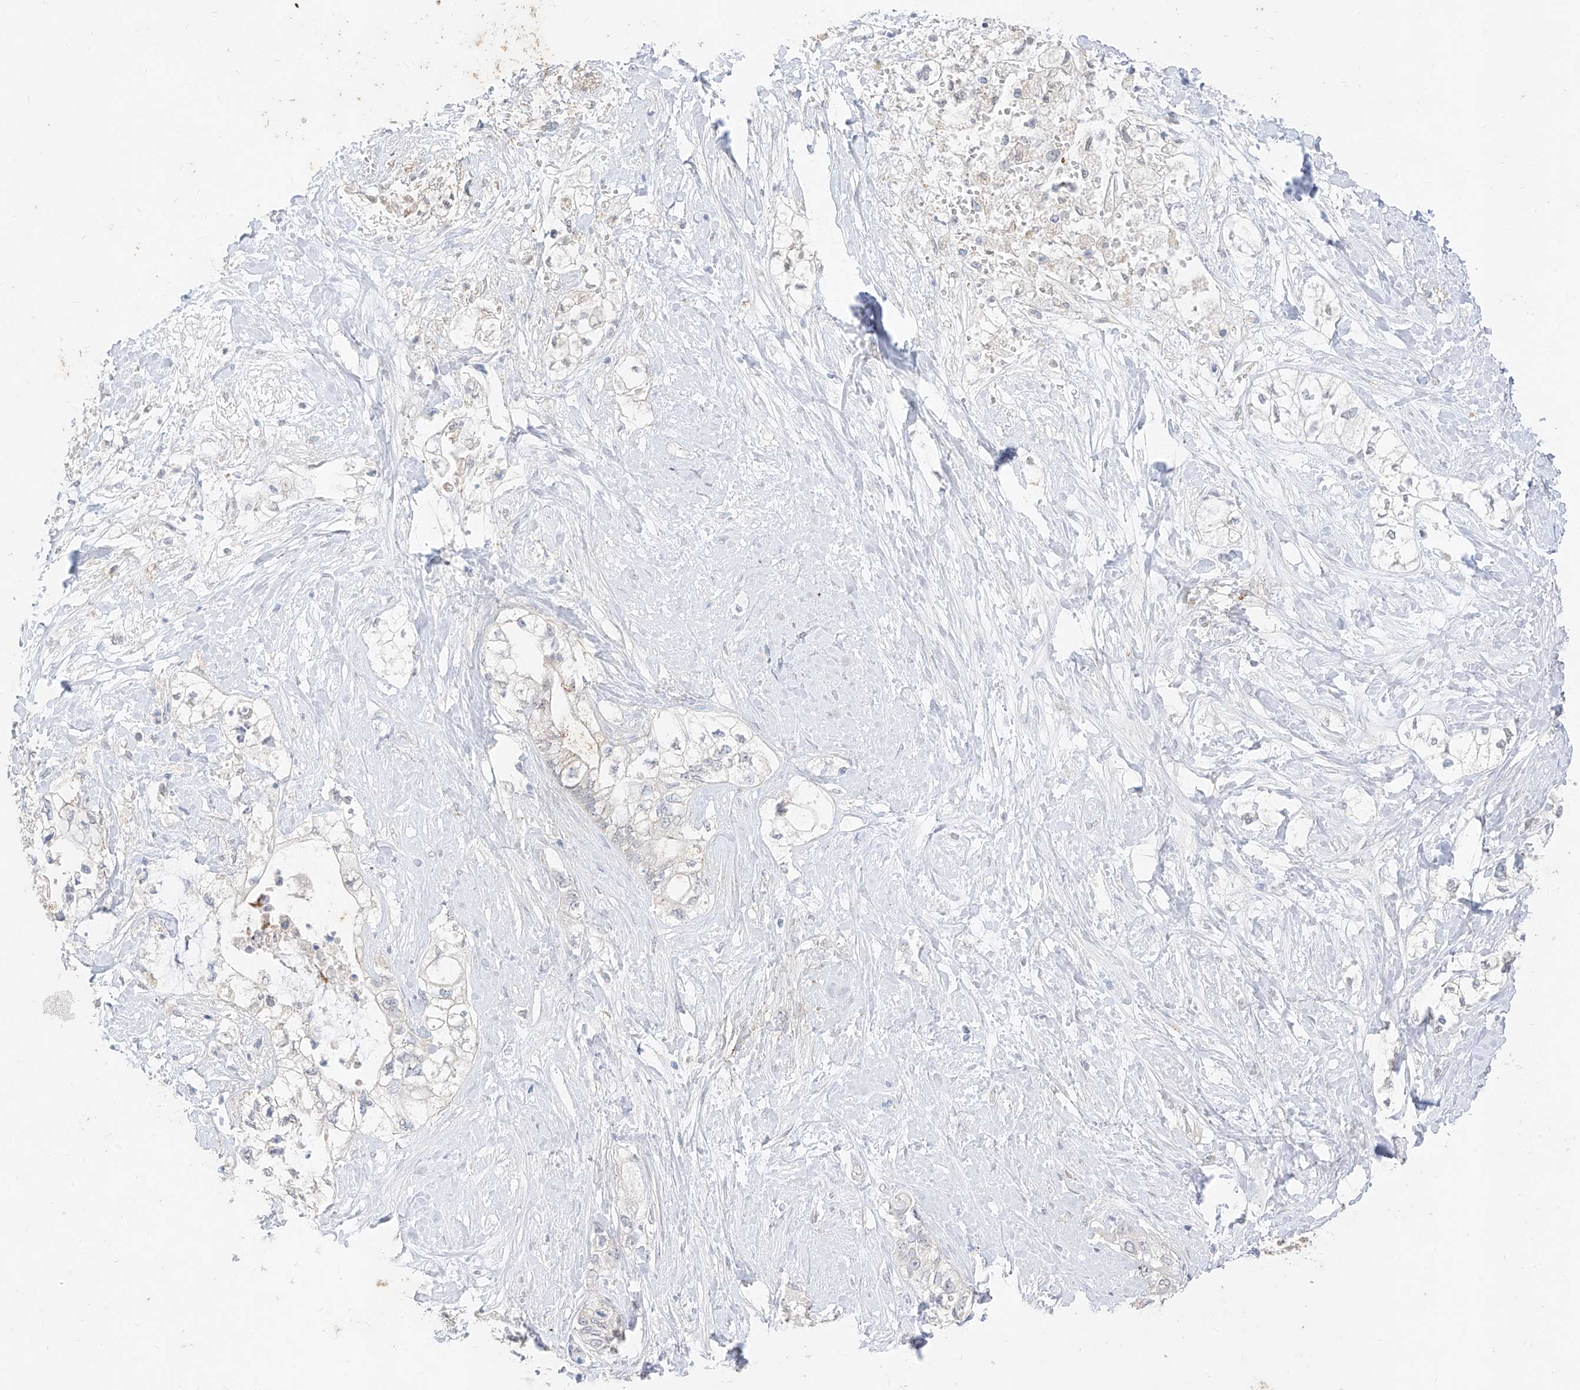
{"staining": {"intensity": "negative", "quantity": "none", "location": "none"}, "tissue": "pancreatic cancer", "cell_type": "Tumor cells", "image_type": "cancer", "snomed": [{"axis": "morphology", "description": "Adenocarcinoma, NOS"}, {"axis": "topography", "description": "Pancreas"}], "caption": "Immunohistochemistry (IHC) histopathology image of human pancreatic adenocarcinoma stained for a protein (brown), which displays no expression in tumor cells. The staining is performed using DAB (3,3'-diaminobenzidine) brown chromogen with nuclei counter-stained in using hematoxylin.", "gene": "ZZEF1", "patient": {"sex": "male", "age": 70}}